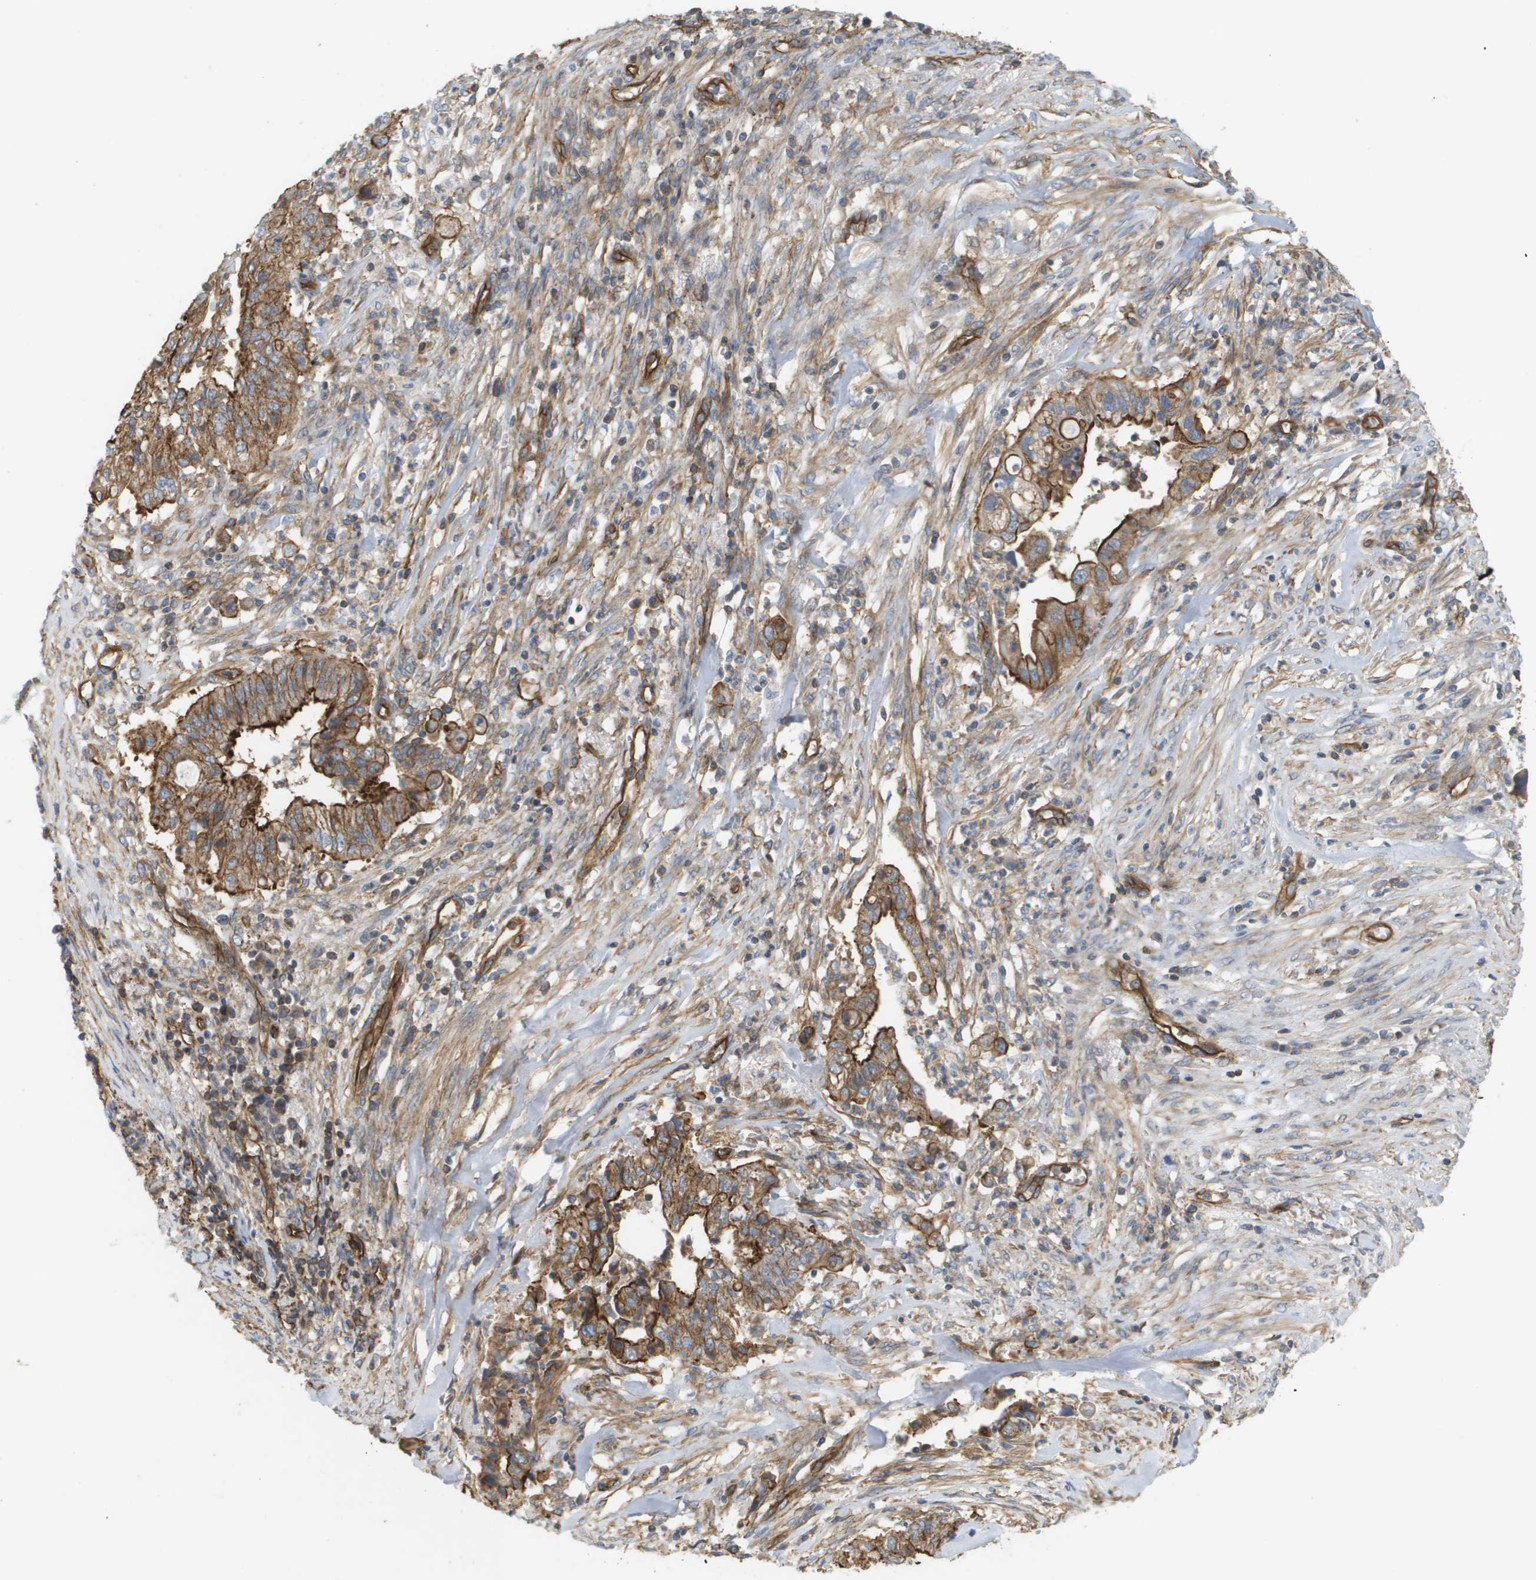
{"staining": {"intensity": "strong", "quantity": ">75%", "location": "cytoplasmic/membranous"}, "tissue": "cervical cancer", "cell_type": "Tumor cells", "image_type": "cancer", "snomed": [{"axis": "morphology", "description": "Adenocarcinoma, NOS"}, {"axis": "topography", "description": "Cervix"}], "caption": "DAB immunohistochemical staining of adenocarcinoma (cervical) demonstrates strong cytoplasmic/membranous protein staining in about >75% of tumor cells.", "gene": "SGMS2", "patient": {"sex": "female", "age": 44}}